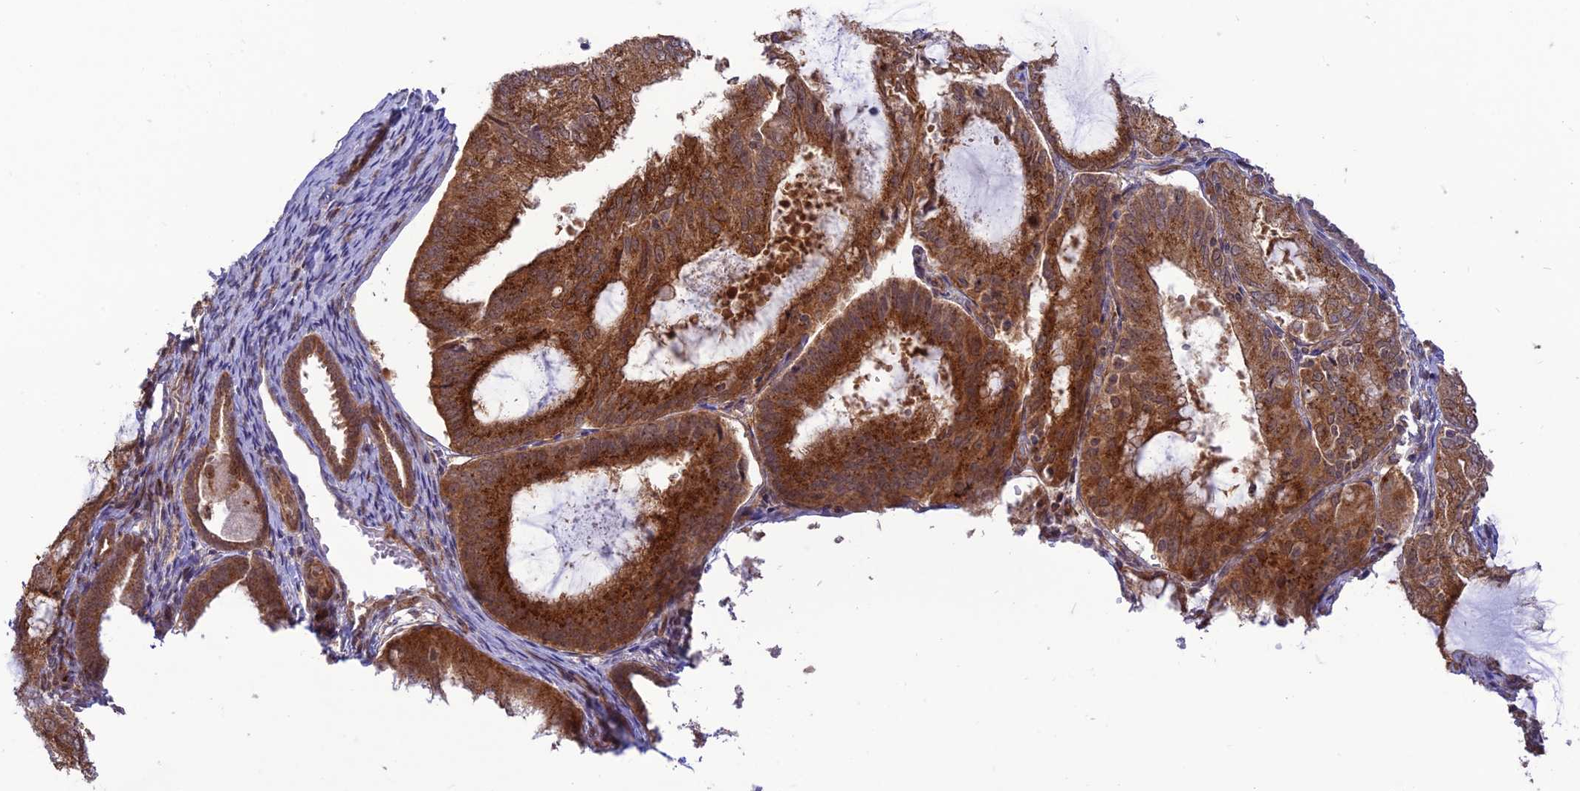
{"staining": {"intensity": "strong", "quantity": ">75%", "location": "cytoplasmic/membranous"}, "tissue": "endometrial cancer", "cell_type": "Tumor cells", "image_type": "cancer", "snomed": [{"axis": "morphology", "description": "Adenocarcinoma, NOS"}, {"axis": "topography", "description": "Endometrium"}], "caption": "Brown immunohistochemical staining in endometrial cancer displays strong cytoplasmic/membranous expression in approximately >75% of tumor cells. The staining is performed using DAB brown chromogen to label protein expression. The nuclei are counter-stained blue using hematoxylin.", "gene": "GOLGA3", "patient": {"sex": "female", "age": 81}}